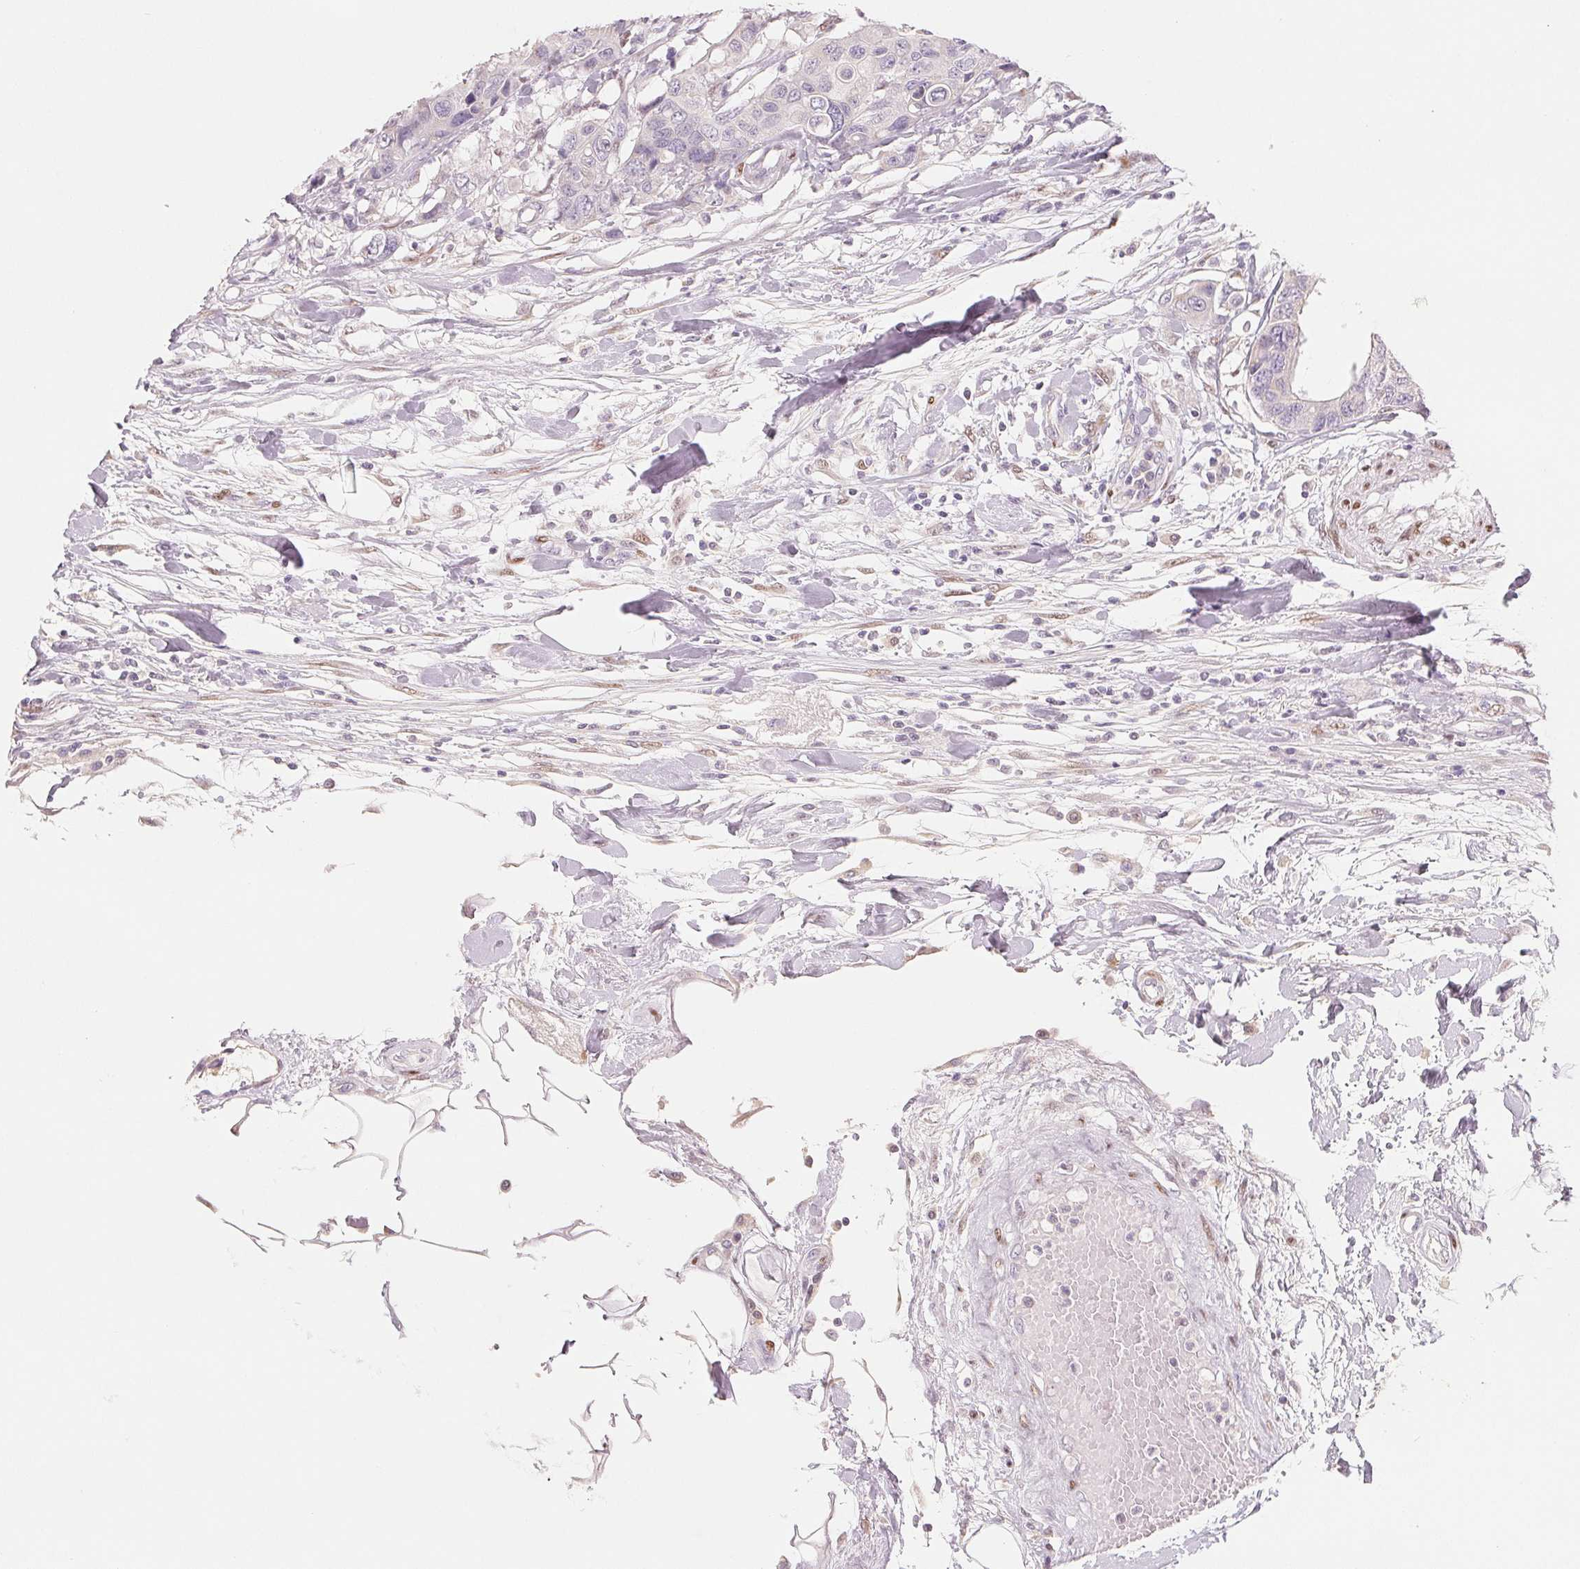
{"staining": {"intensity": "negative", "quantity": "none", "location": "none"}, "tissue": "colorectal cancer", "cell_type": "Tumor cells", "image_type": "cancer", "snomed": [{"axis": "morphology", "description": "Adenocarcinoma, NOS"}, {"axis": "topography", "description": "Colon"}], "caption": "Immunohistochemistry (IHC) histopathology image of colorectal adenocarcinoma stained for a protein (brown), which displays no staining in tumor cells.", "gene": "SMARCD3", "patient": {"sex": "male", "age": 77}}